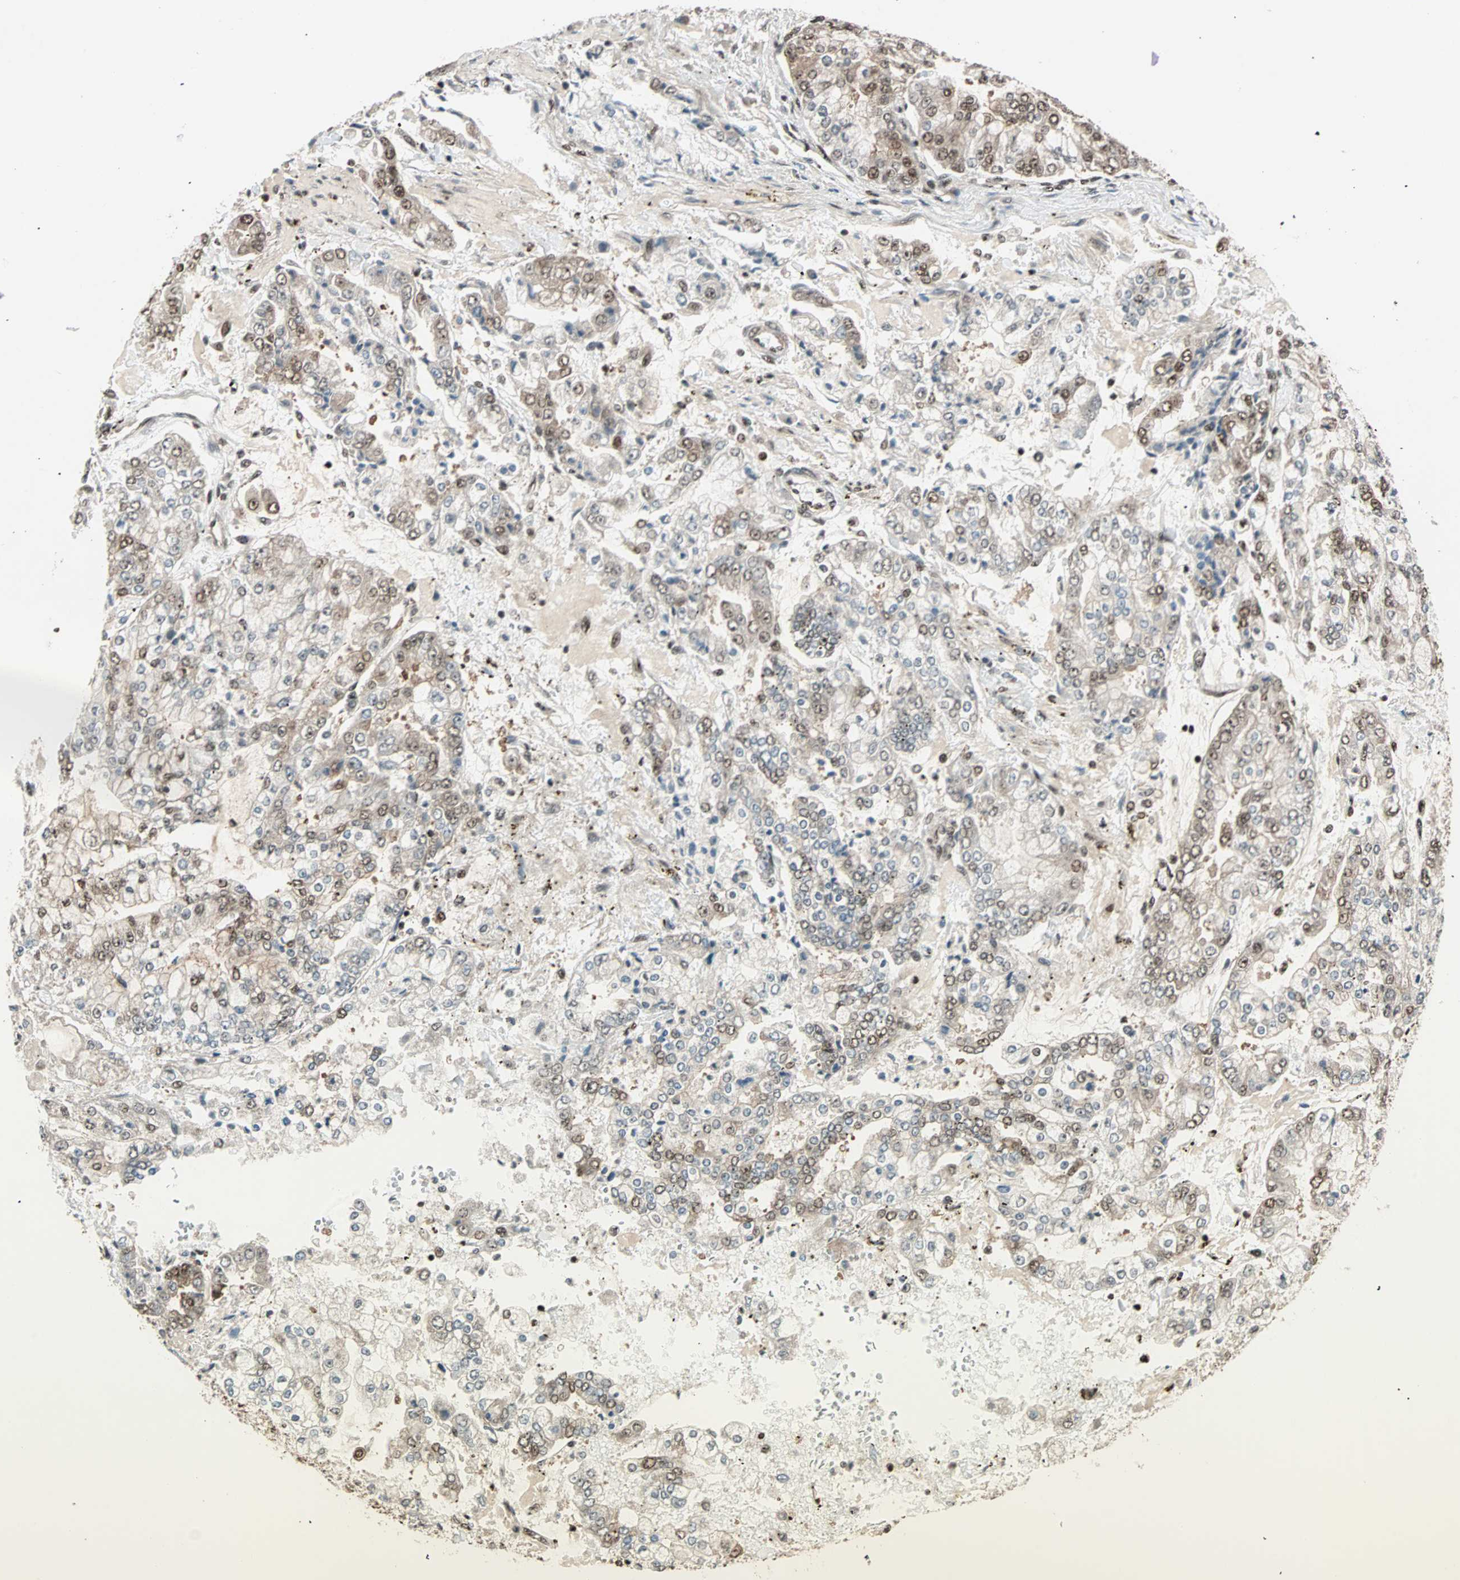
{"staining": {"intensity": "moderate", "quantity": "25%-75%", "location": "cytoplasmic/membranous,nuclear"}, "tissue": "stomach cancer", "cell_type": "Tumor cells", "image_type": "cancer", "snomed": [{"axis": "morphology", "description": "Adenocarcinoma, NOS"}, {"axis": "topography", "description": "Stomach"}], "caption": "Immunohistochemistry (DAB (3,3'-diaminobenzidine)) staining of stomach cancer demonstrates moderate cytoplasmic/membranous and nuclear protein positivity in about 25%-75% of tumor cells. (DAB (3,3'-diaminobenzidine) = brown stain, brightfield microscopy at high magnification).", "gene": "ZNF44", "patient": {"sex": "male", "age": 76}}